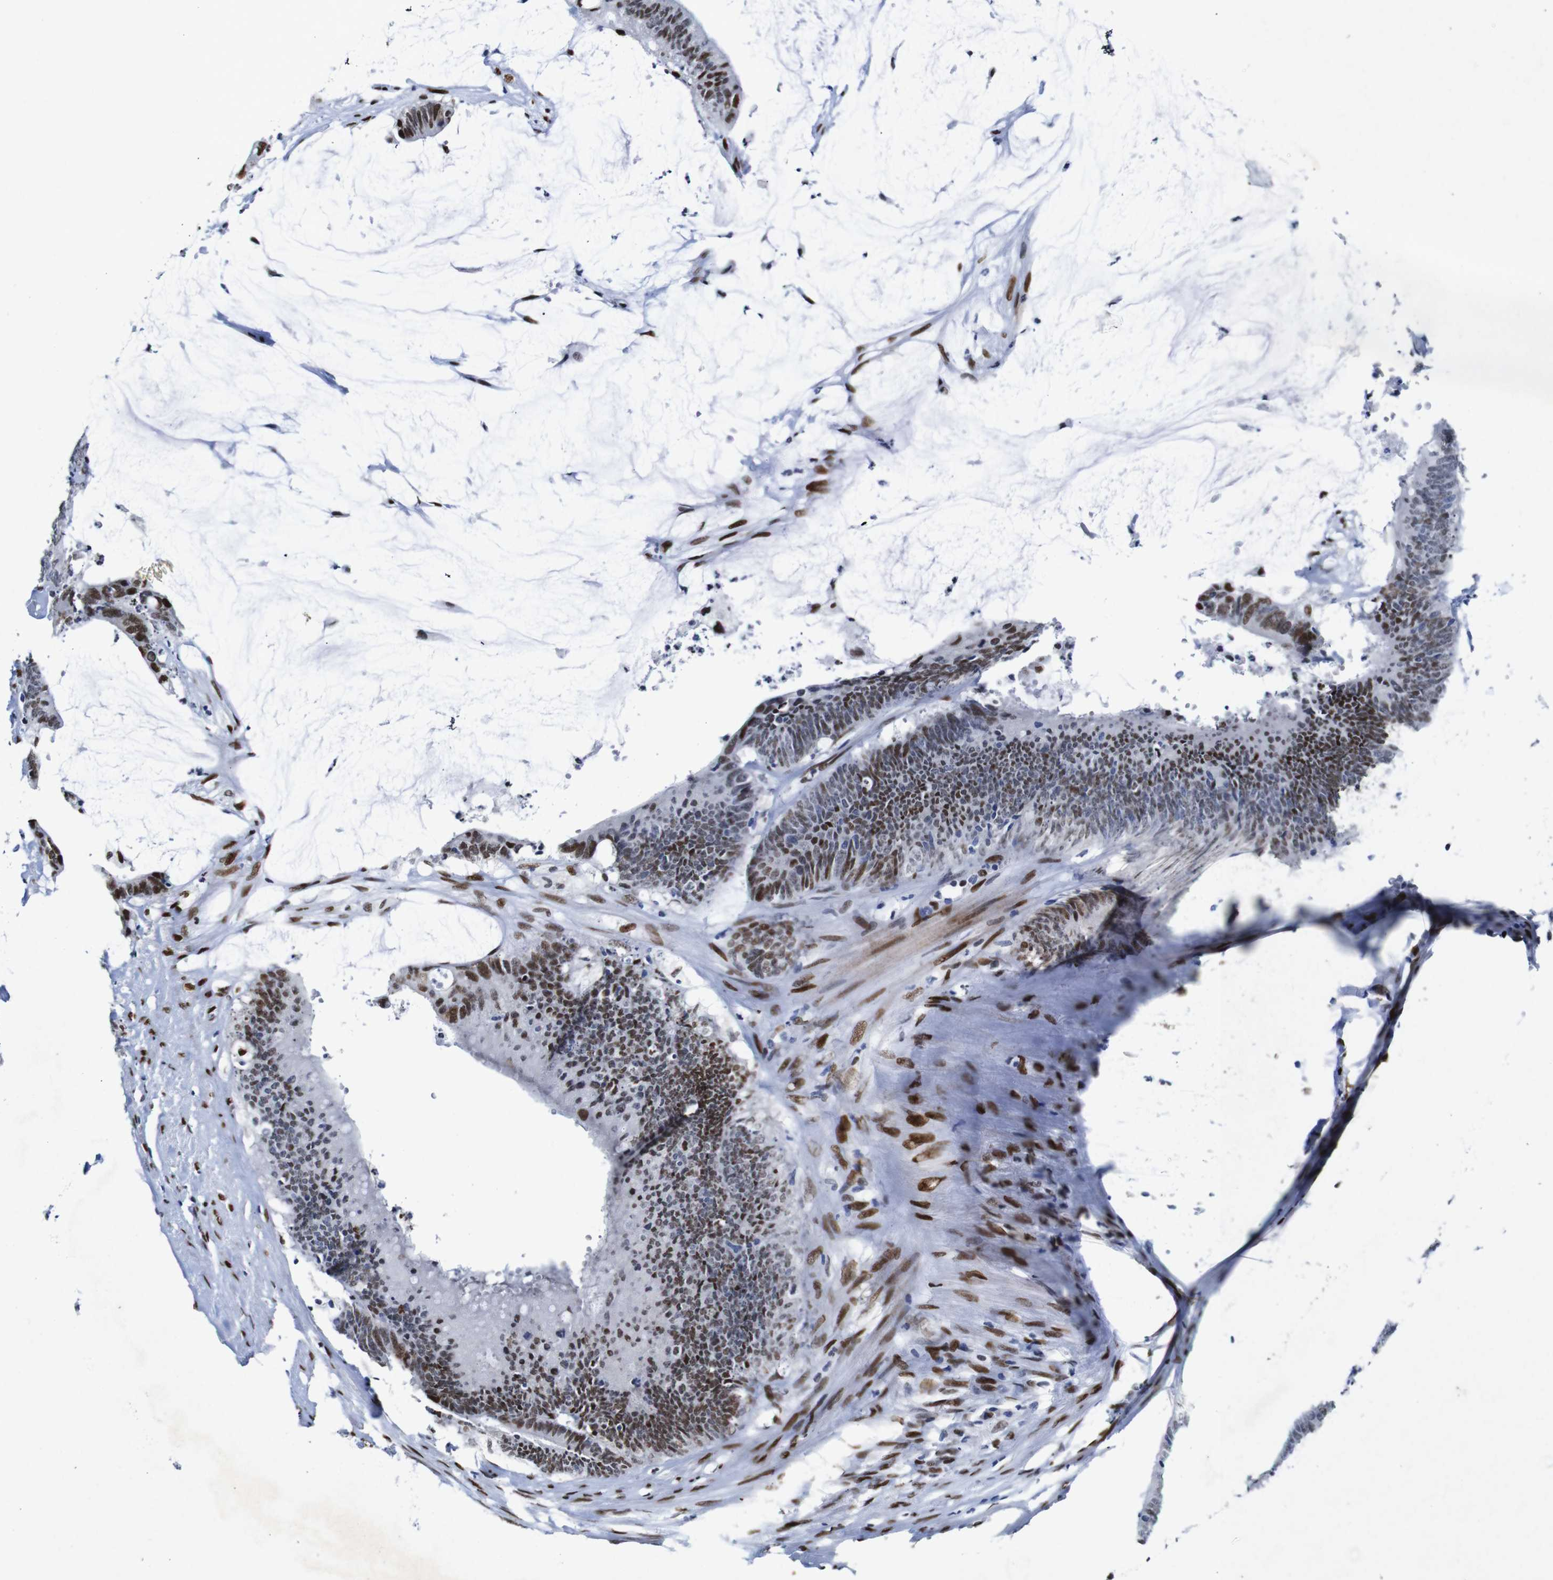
{"staining": {"intensity": "moderate", "quantity": ">75%", "location": "nuclear"}, "tissue": "colorectal cancer", "cell_type": "Tumor cells", "image_type": "cancer", "snomed": [{"axis": "morphology", "description": "Adenocarcinoma, NOS"}, {"axis": "topography", "description": "Rectum"}], "caption": "Tumor cells exhibit moderate nuclear staining in about >75% of cells in colorectal cancer (adenocarcinoma).", "gene": "FOSL2", "patient": {"sex": "female", "age": 66}}